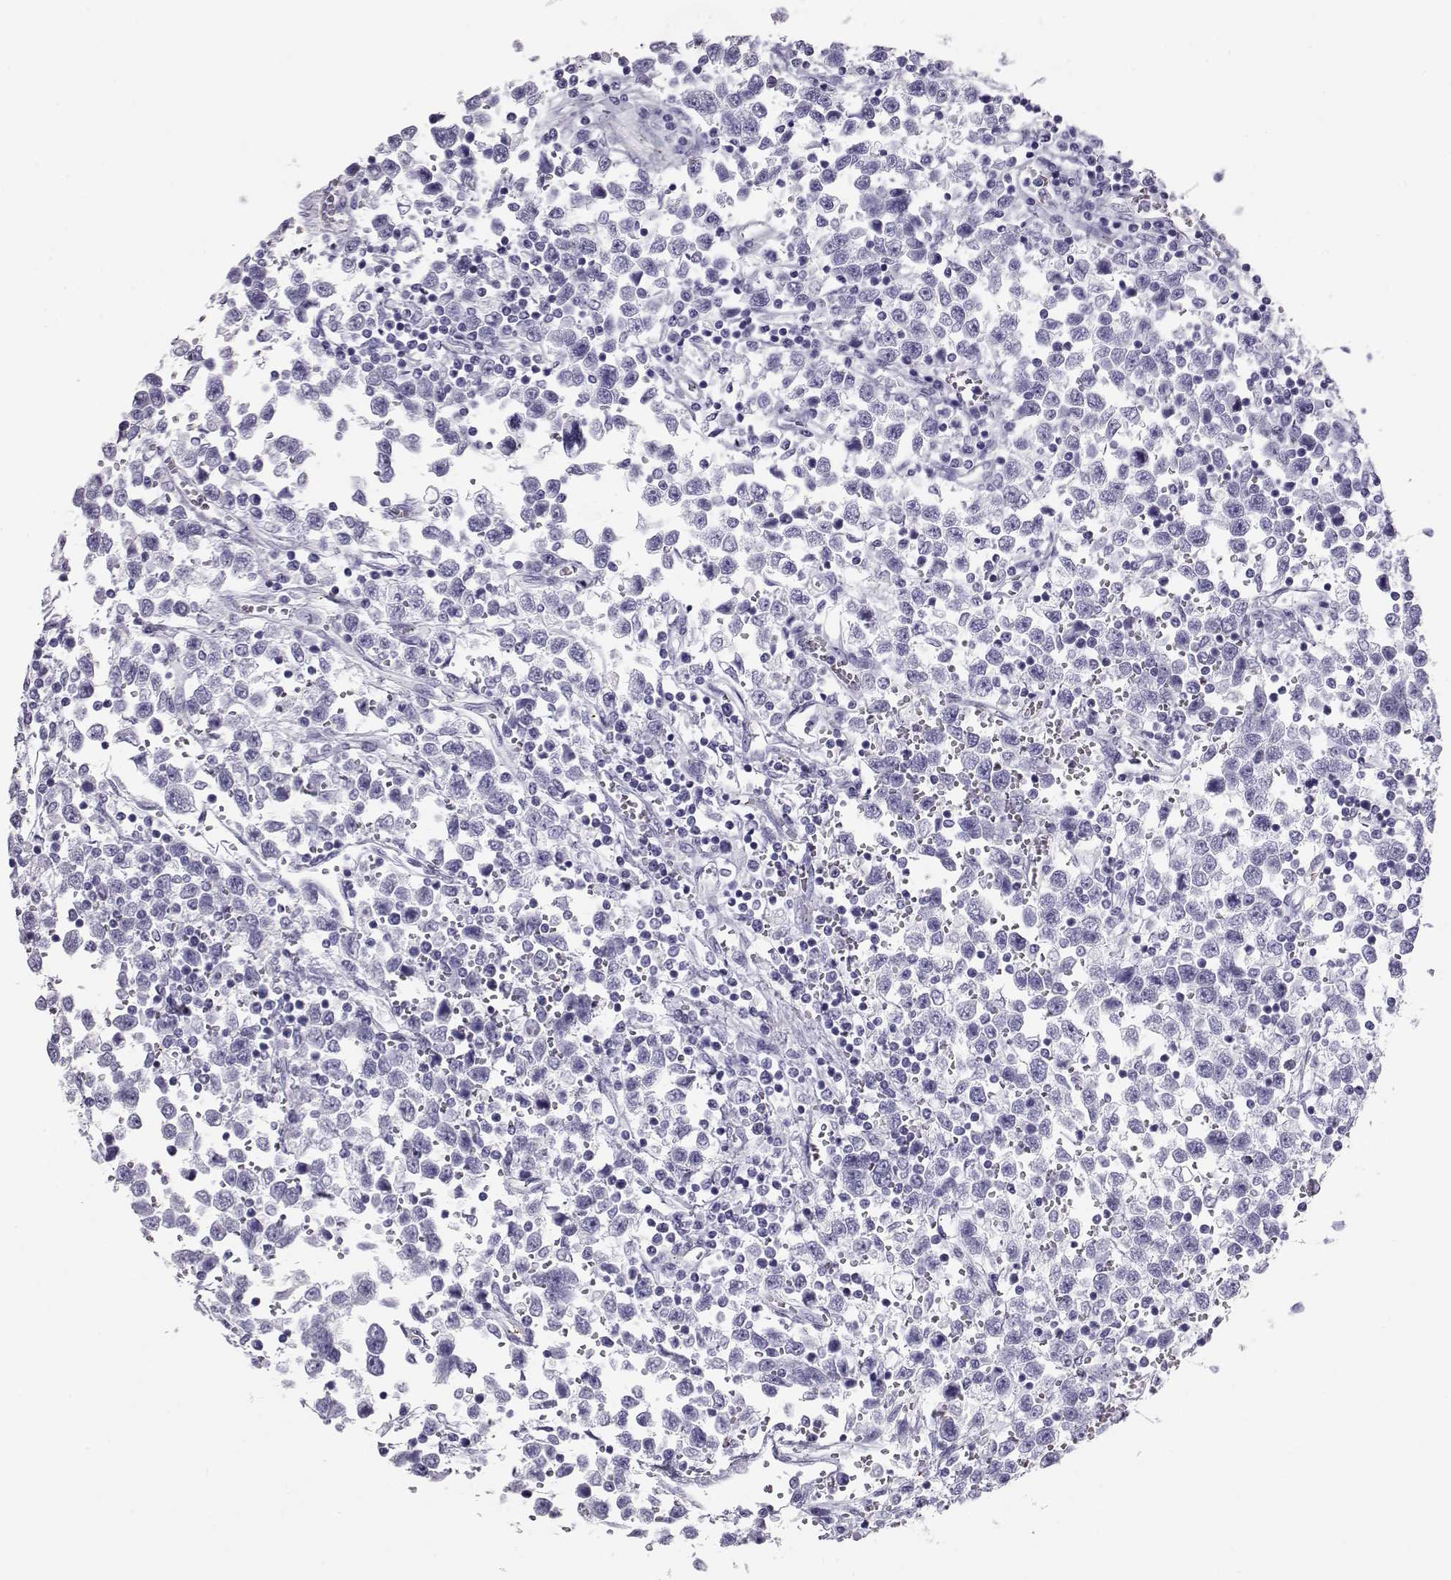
{"staining": {"intensity": "negative", "quantity": "none", "location": "none"}, "tissue": "testis cancer", "cell_type": "Tumor cells", "image_type": "cancer", "snomed": [{"axis": "morphology", "description": "Seminoma, NOS"}, {"axis": "topography", "description": "Testis"}], "caption": "This is an immunohistochemistry (IHC) histopathology image of seminoma (testis). There is no positivity in tumor cells.", "gene": "RD3", "patient": {"sex": "male", "age": 34}}